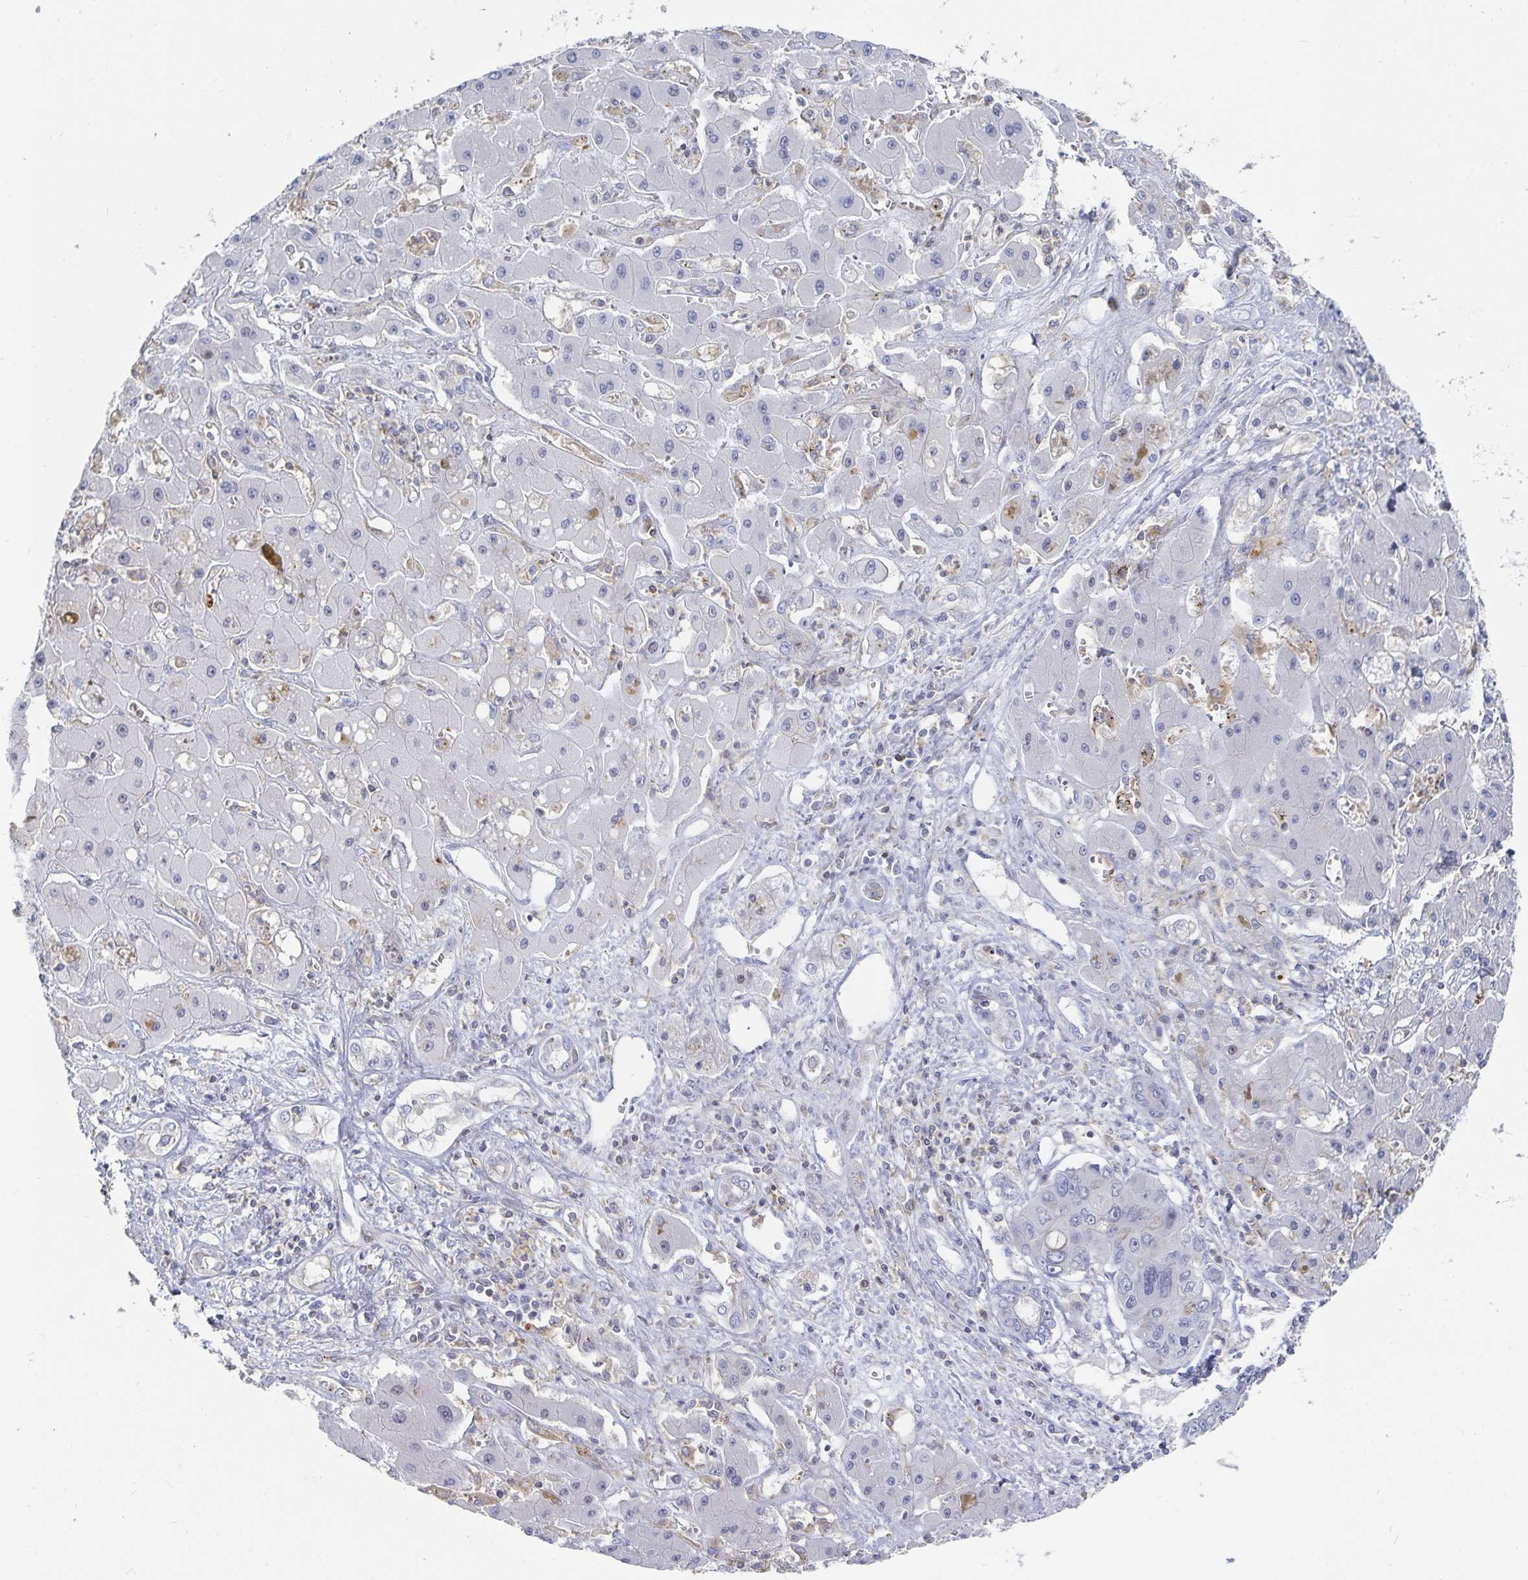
{"staining": {"intensity": "negative", "quantity": "none", "location": "none"}, "tissue": "liver cancer", "cell_type": "Tumor cells", "image_type": "cancer", "snomed": [{"axis": "morphology", "description": "Cholangiocarcinoma"}, {"axis": "topography", "description": "Liver"}], "caption": "Tumor cells show no significant protein staining in liver cholangiocarcinoma.", "gene": "PIK3CD", "patient": {"sex": "male", "age": 67}}